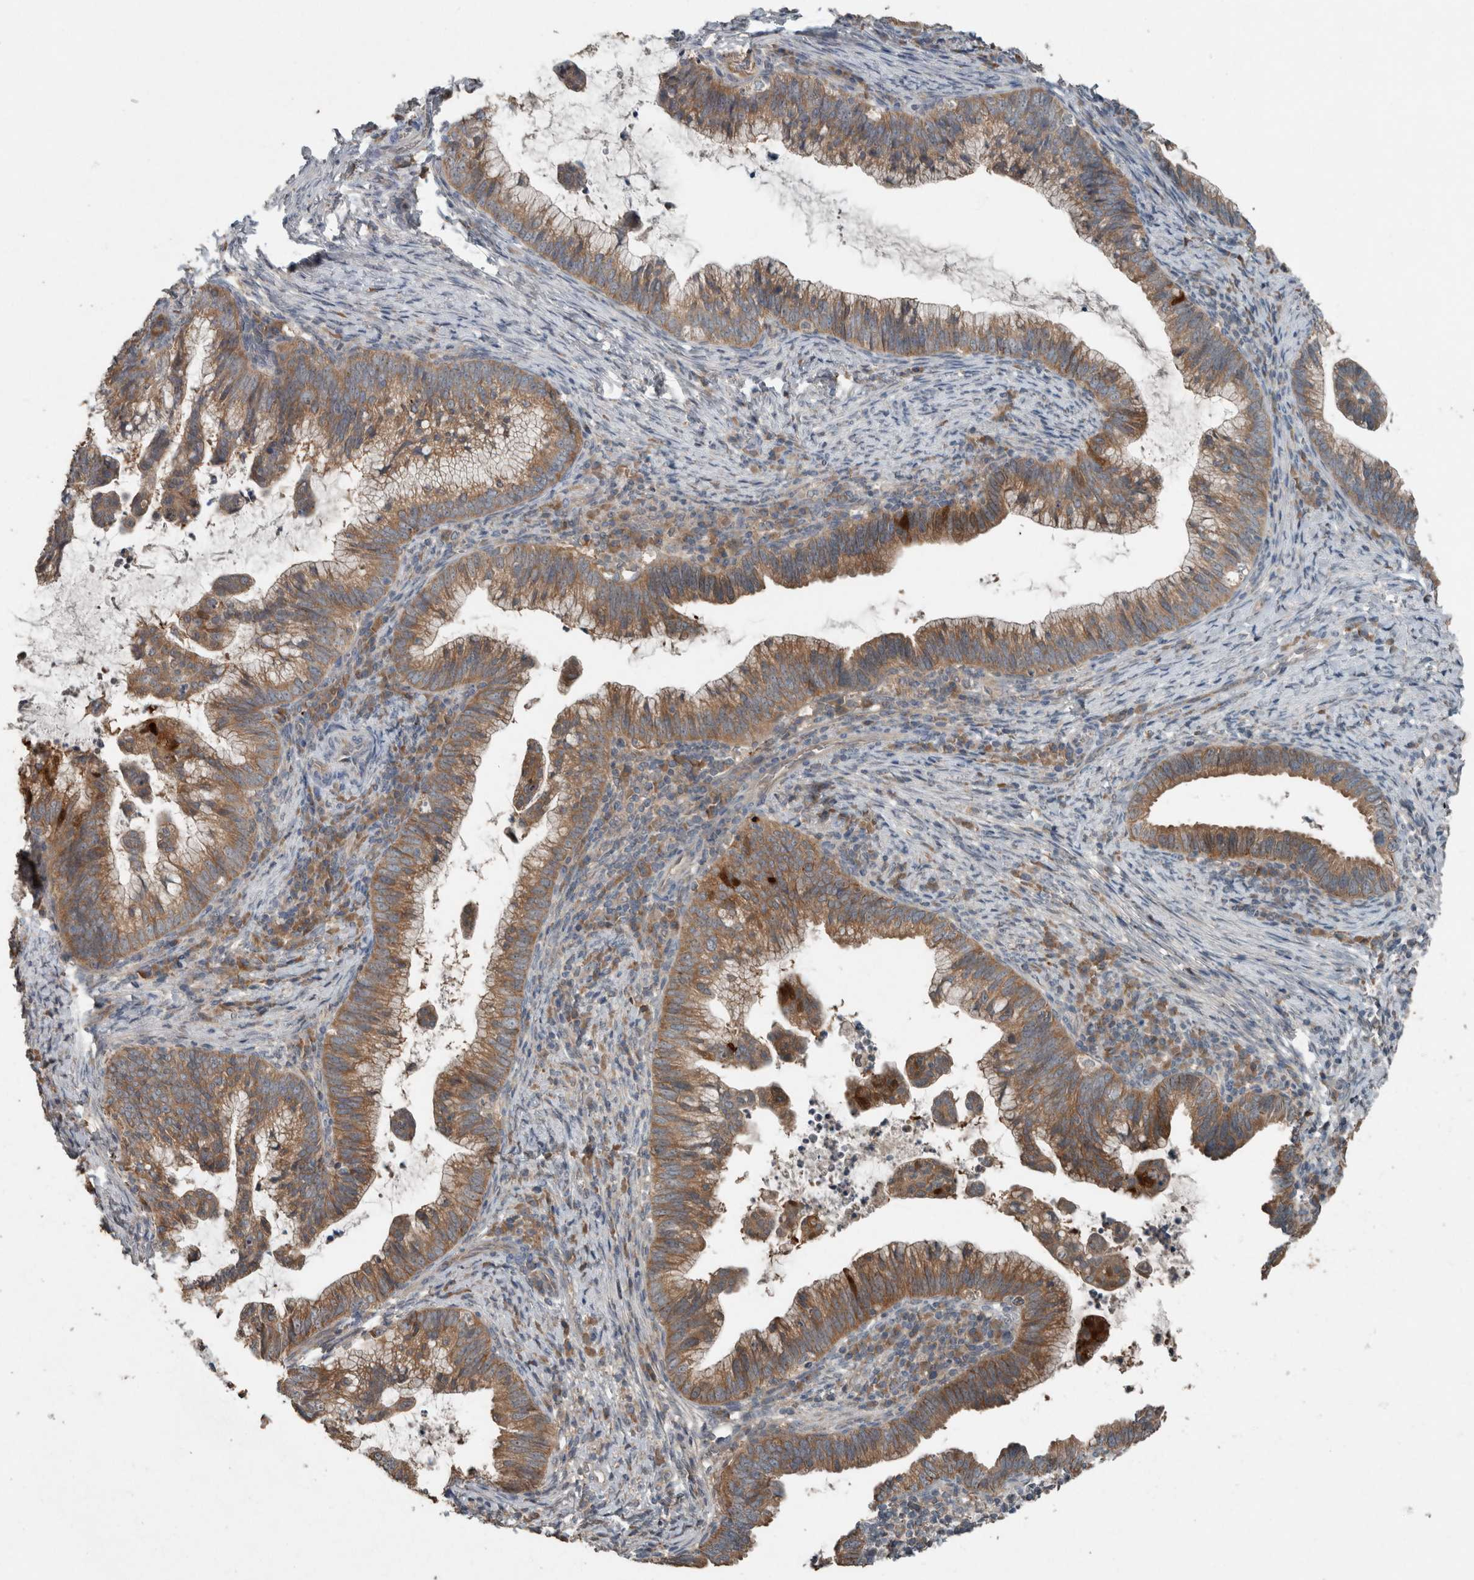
{"staining": {"intensity": "moderate", "quantity": ">75%", "location": "cytoplasmic/membranous"}, "tissue": "cervical cancer", "cell_type": "Tumor cells", "image_type": "cancer", "snomed": [{"axis": "morphology", "description": "Adenocarcinoma, NOS"}, {"axis": "topography", "description": "Cervix"}], "caption": "Cervical cancer stained with IHC reveals moderate cytoplasmic/membranous expression in approximately >75% of tumor cells.", "gene": "KNTC1", "patient": {"sex": "female", "age": 36}}